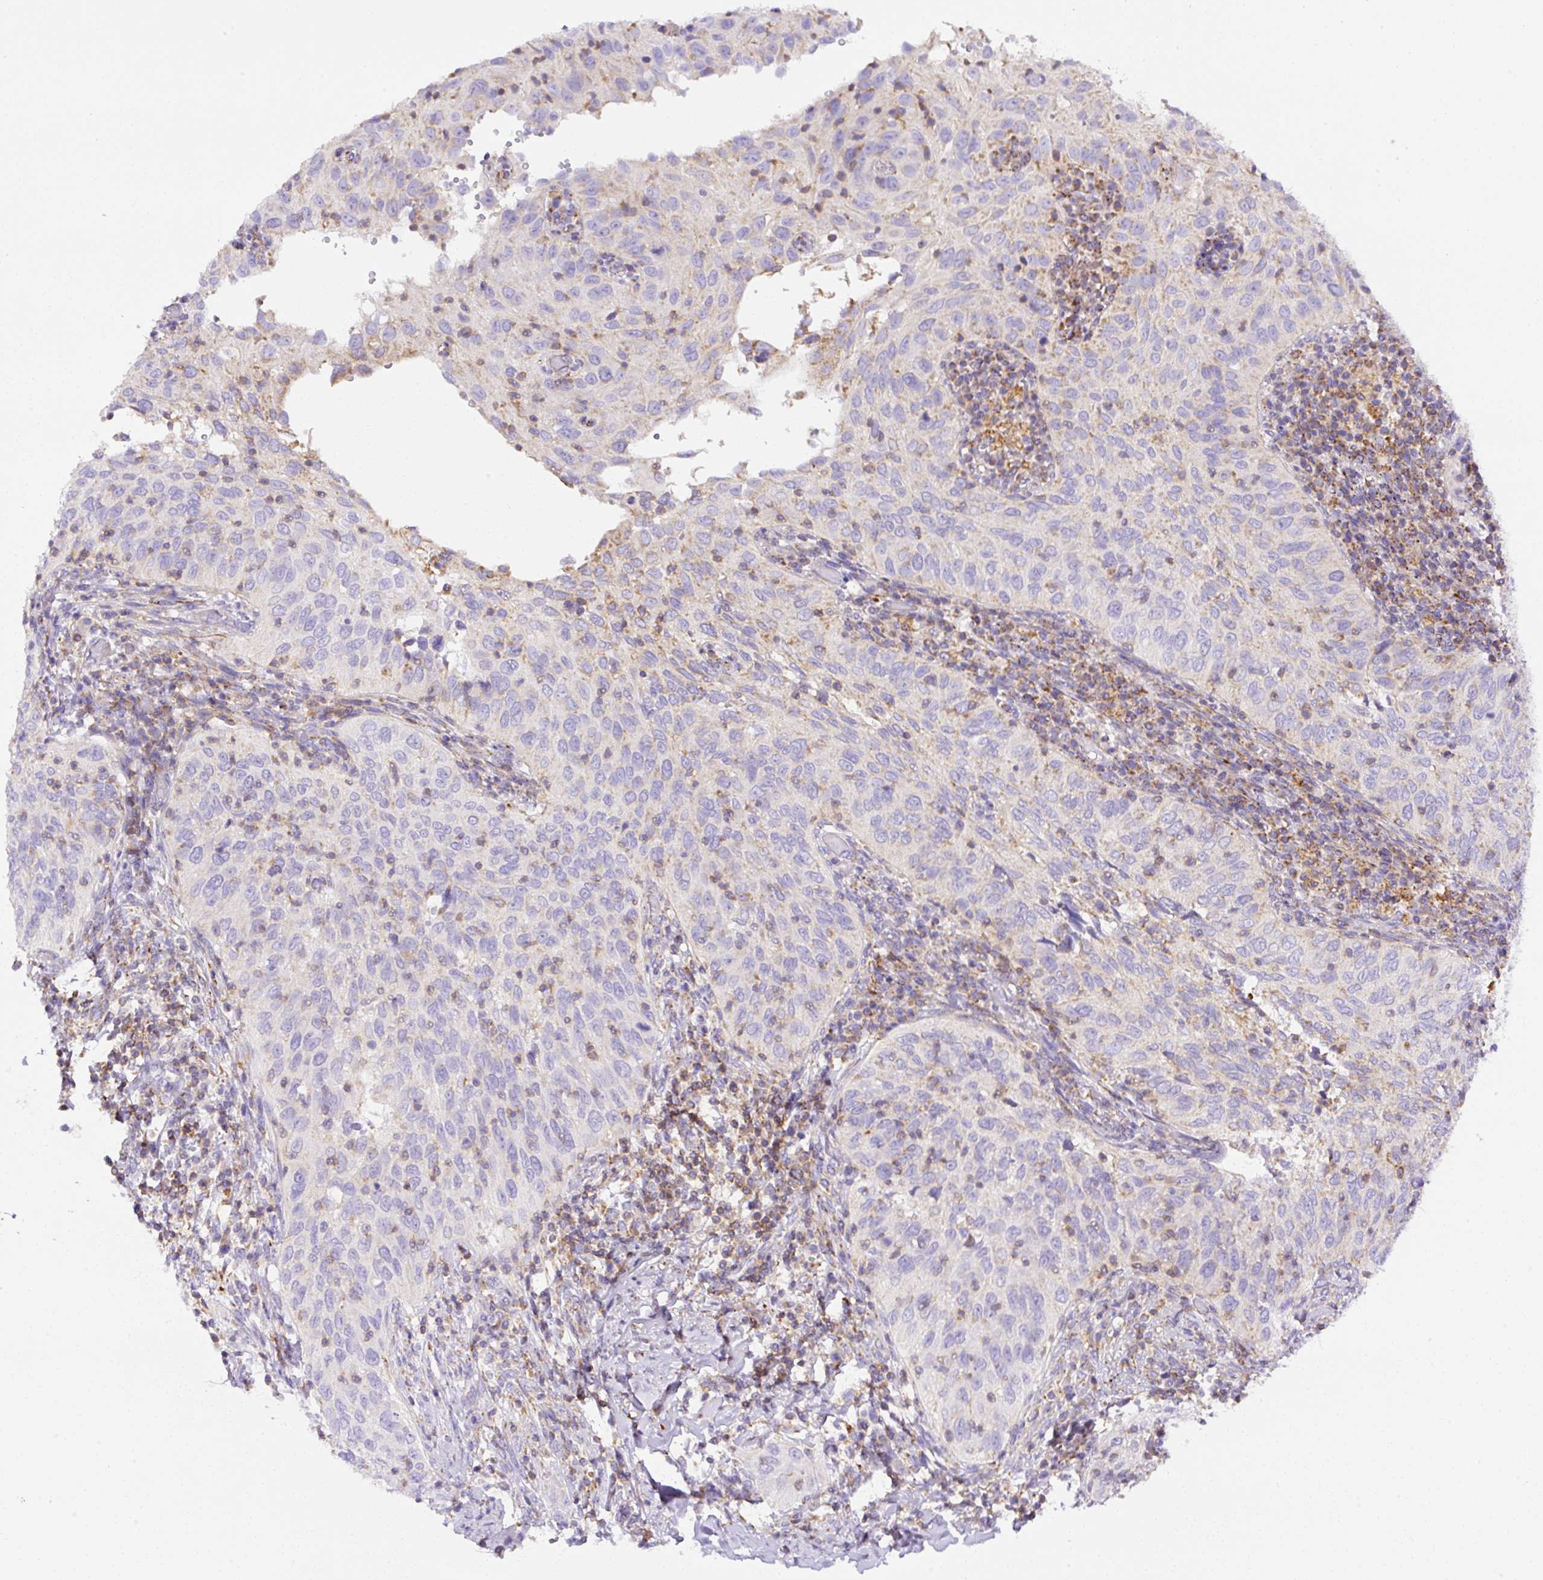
{"staining": {"intensity": "weak", "quantity": "<25%", "location": "cytoplasmic/membranous"}, "tissue": "cervical cancer", "cell_type": "Tumor cells", "image_type": "cancer", "snomed": [{"axis": "morphology", "description": "Squamous cell carcinoma, NOS"}, {"axis": "topography", "description": "Cervix"}], "caption": "DAB immunohistochemical staining of cervical cancer (squamous cell carcinoma) exhibits no significant positivity in tumor cells. (Brightfield microscopy of DAB immunohistochemistry (IHC) at high magnification).", "gene": "NF1", "patient": {"sex": "female", "age": 52}}